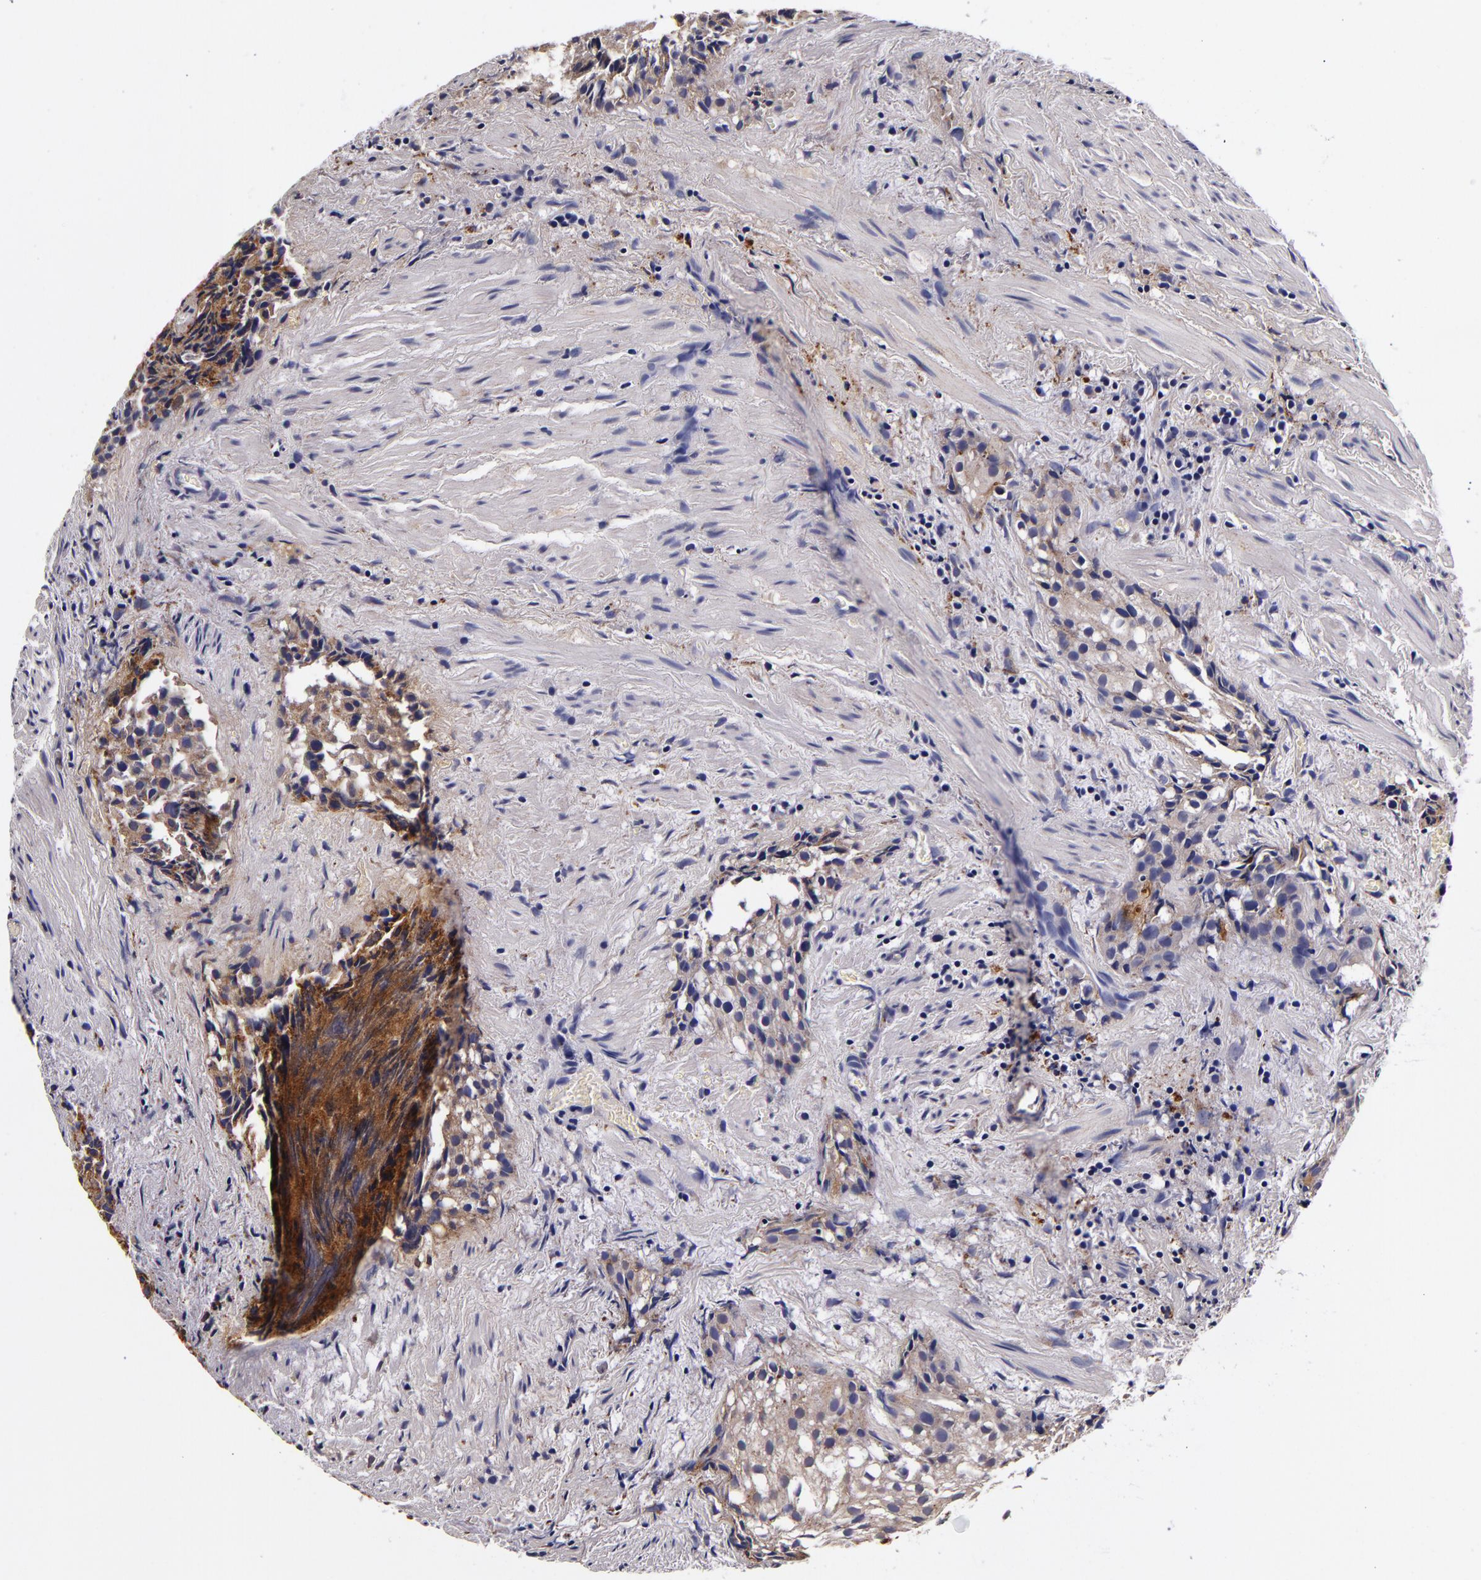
{"staining": {"intensity": "weak", "quantity": ">75%", "location": "cytoplasmic/membranous"}, "tissue": "urothelial cancer", "cell_type": "Tumor cells", "image_type": "cancer", "snomed": [{"axis": "morphology", "description": "Urothelial carcinoma, High grade"}, {"axis": "topography", "description": "Urinary bladder"}], "caption": "This micrograph shows urothelial cancer stained with immunohistochemistry (IHC) to label a protein in brown. The cytoplasmic/membranous of tumor cells show weak positivity for the protein. Nuclei are counter-stained blue.", "gene": "LGALS3BP", "patient": {"sex": "female", "age": 78}}